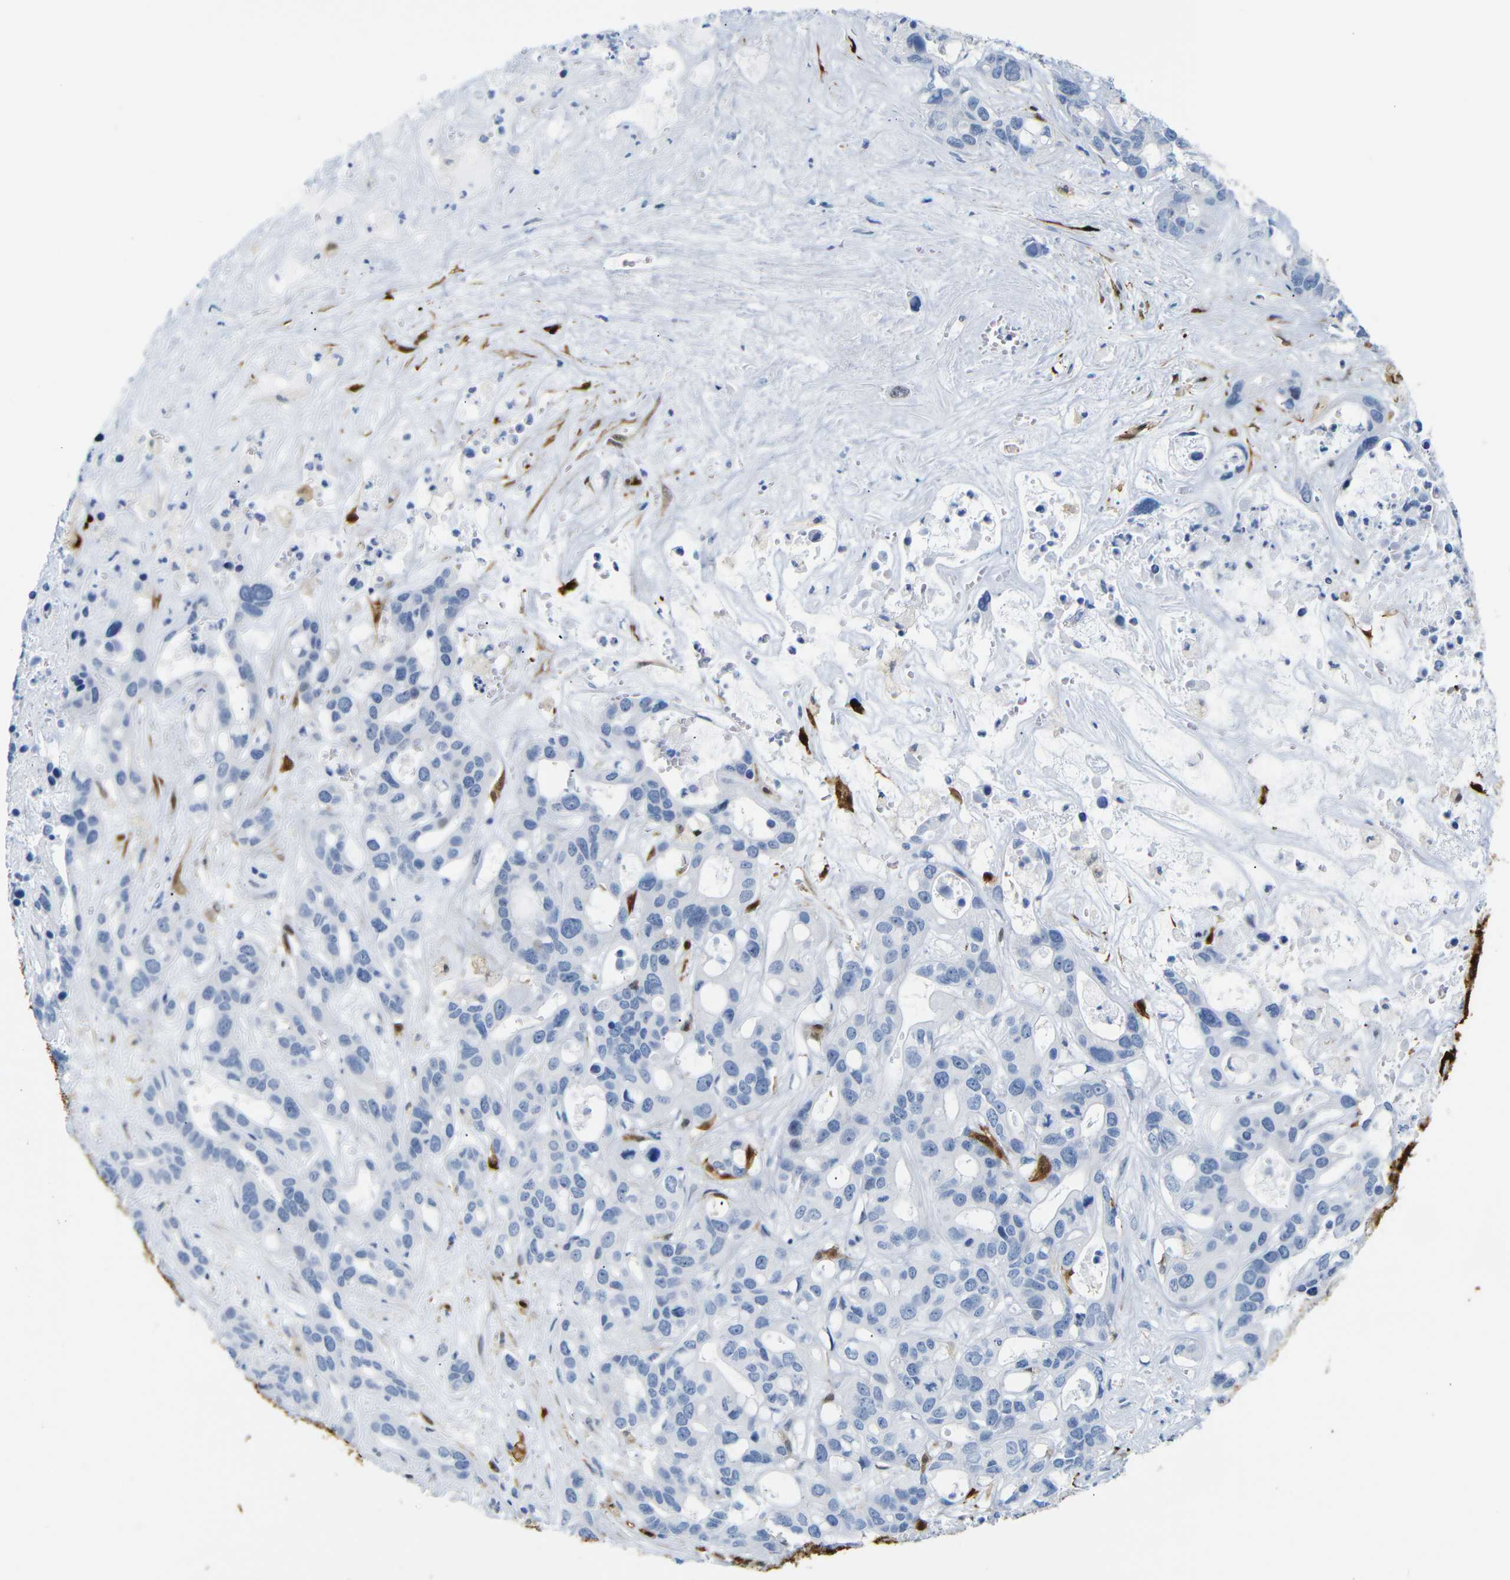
{"staining": {"intensity": "negative", "quantity": "none", "location": "none"}, "tissue": "liver cancer", "cell_type": "Tumor cells", "image_type": "cancer", "snomed": [{"axis": "morphology", "description": "Cholangiocarcinoma"}, {"axis": "topography", "description": "Liver"}], "caption": "Tumor cells show no significant protein positivity in cholangiocarcinoma (liver).", "gene": "MT1A", "patient": {"sex": "female", "age": 65}}